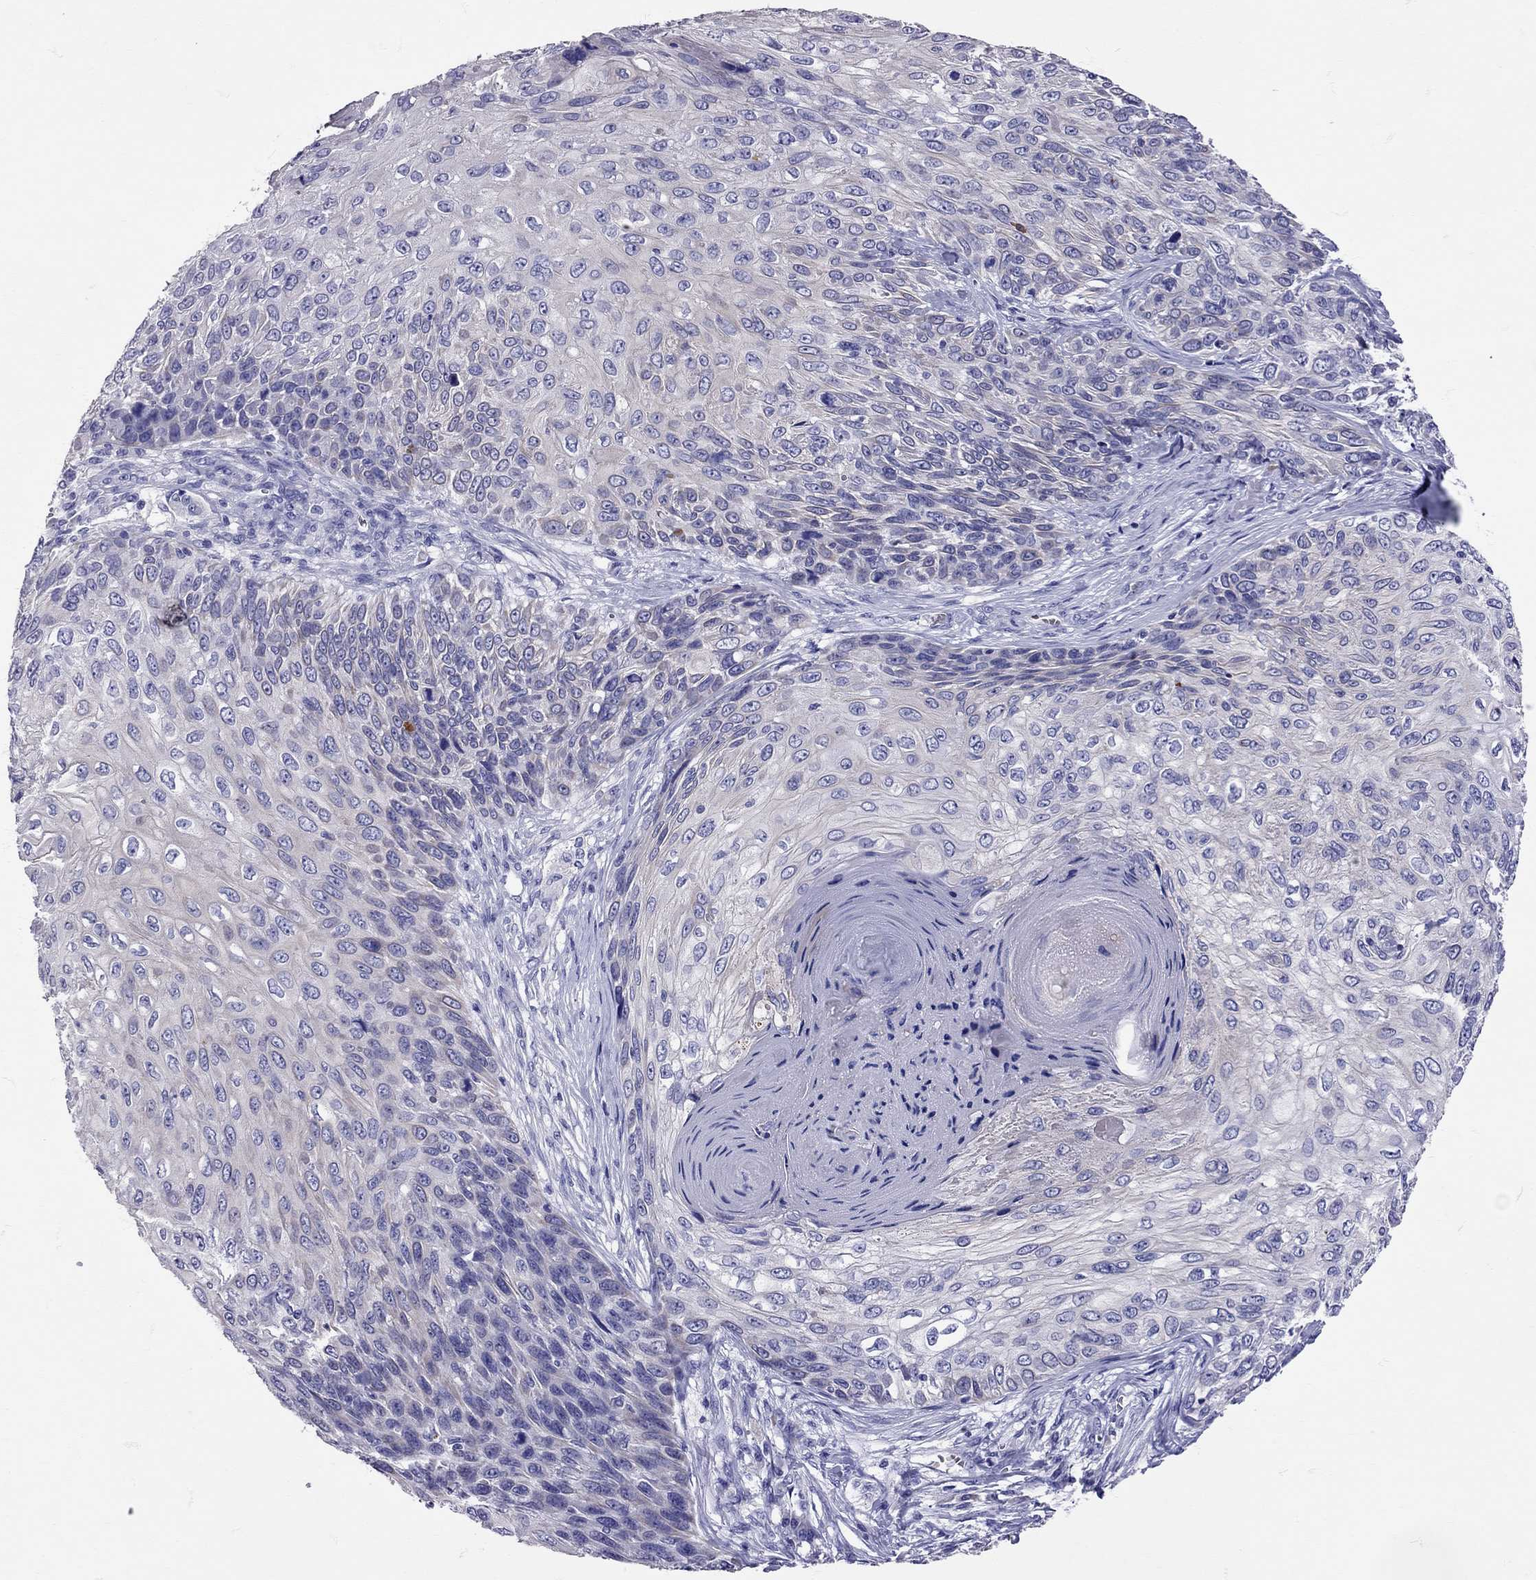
{"staining": {"intensity": "negative", "quantity": "none", "location": "none"}, "tissue": "skin cancer", "cell_type": "Tumor cells", "image_type": "cancer", "snomed": [{"axis": "morphology", "description": "Squamous cell carcinoma, NOS"}, {"axis": "topography", "description": "Skin"}], "caption": "Histopathology image shows no significant protein staining in tumor cells of skin squamous cell carcinoma.", "gene": "TBR1", "patient": {"sex": "male", "age": 92}}